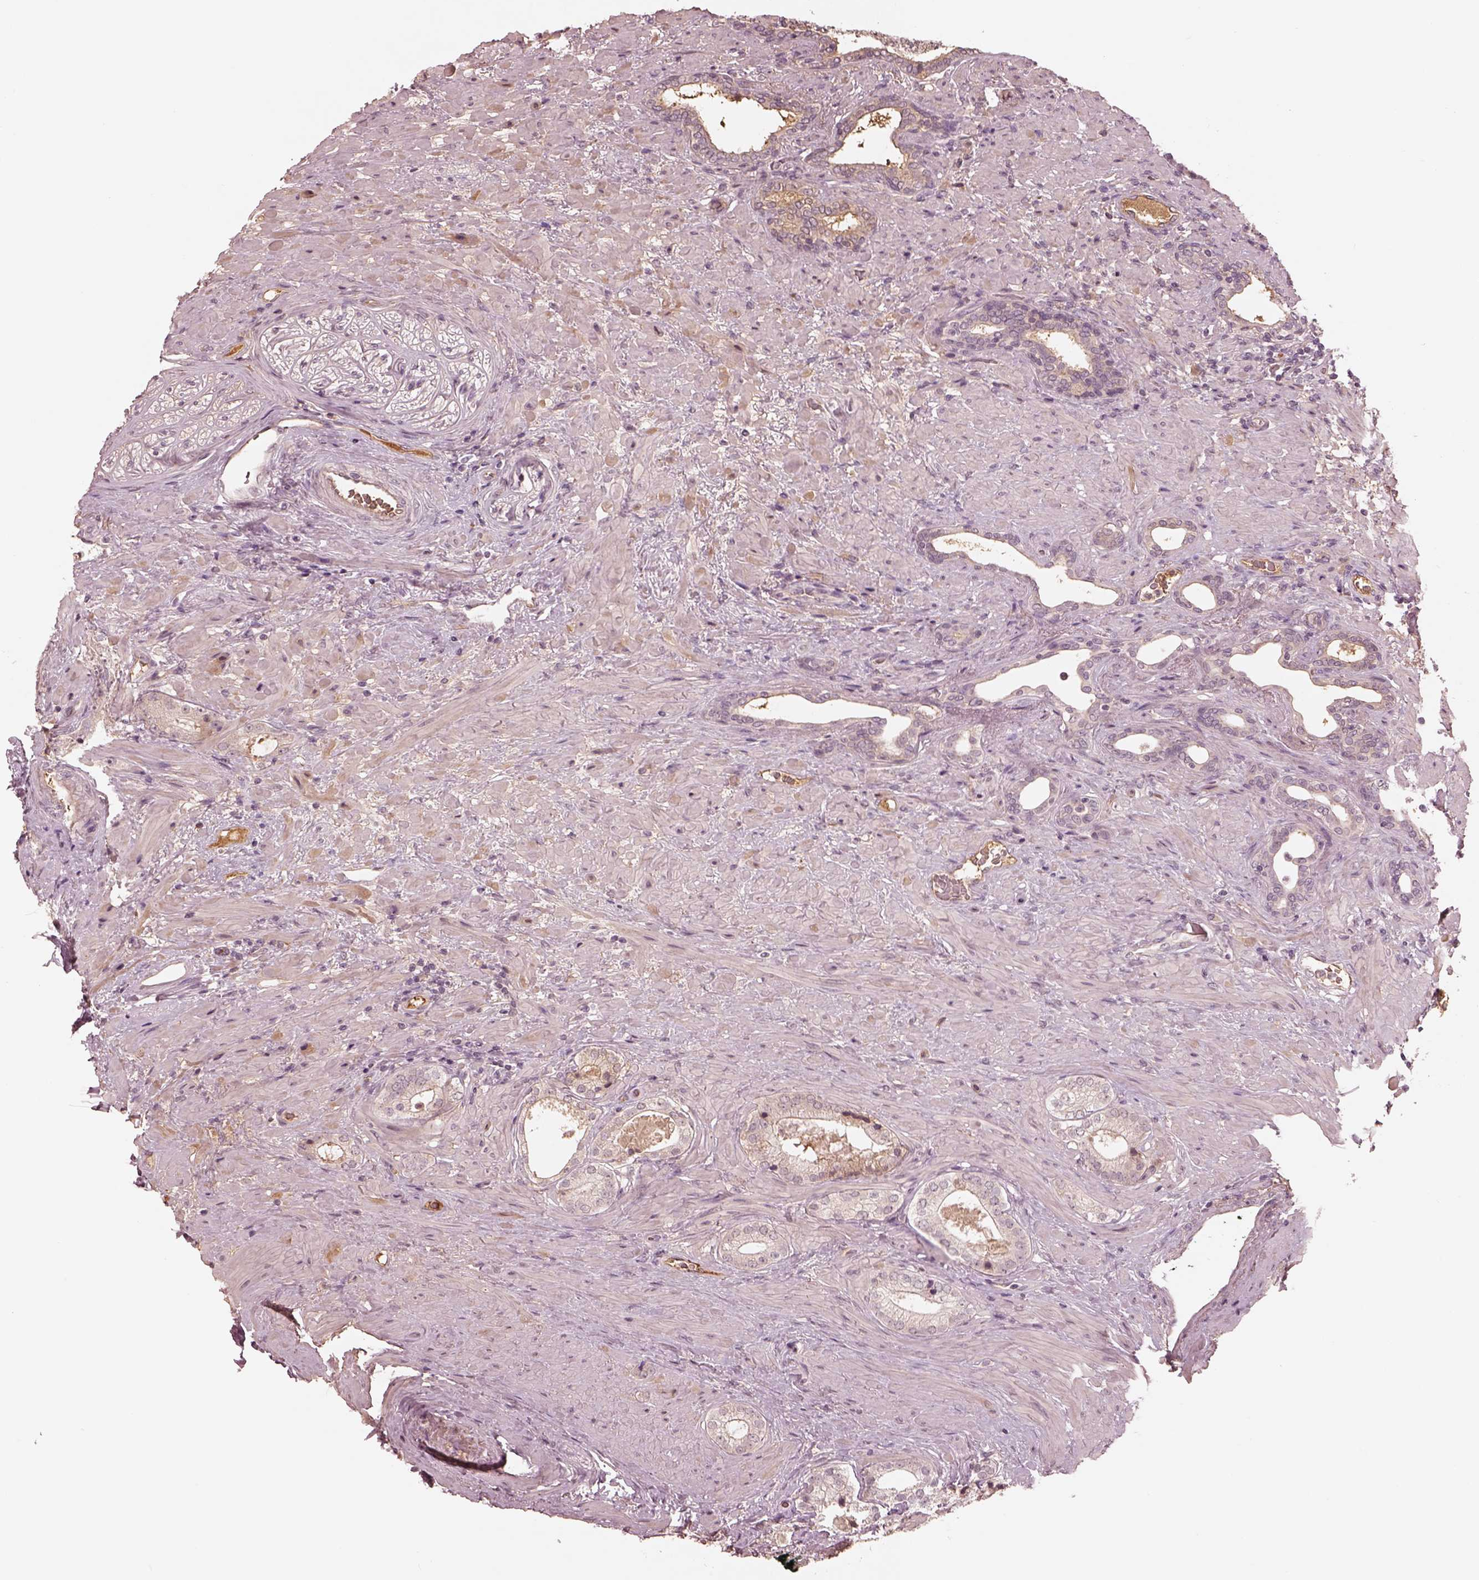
{"staining": {"intensity": "negative", "quantity": "none", "location": "none"}, "tissue": "prostate cancer", "cell_type": "Tumor cells", "image_type": "cancer", "snomed": [{"axis": "morphology", "description": "Adenocarcinoma, Low grade"}, {"axis": "topography", "description": "Prostate and seminal vesicle, NOS"}], "caption": "High power microscopy image of an immunohistochemistry micrograph of adenocarcinoma (low-grade) (prostate), revealing no significant staining in tumor cells. (Stains: DAB IHC with hematoxylin counter stain, Microscopy: brightfield microscopy at high magnification).", "gene": "TF", "patient": {"sex": "male", "age": 61}}